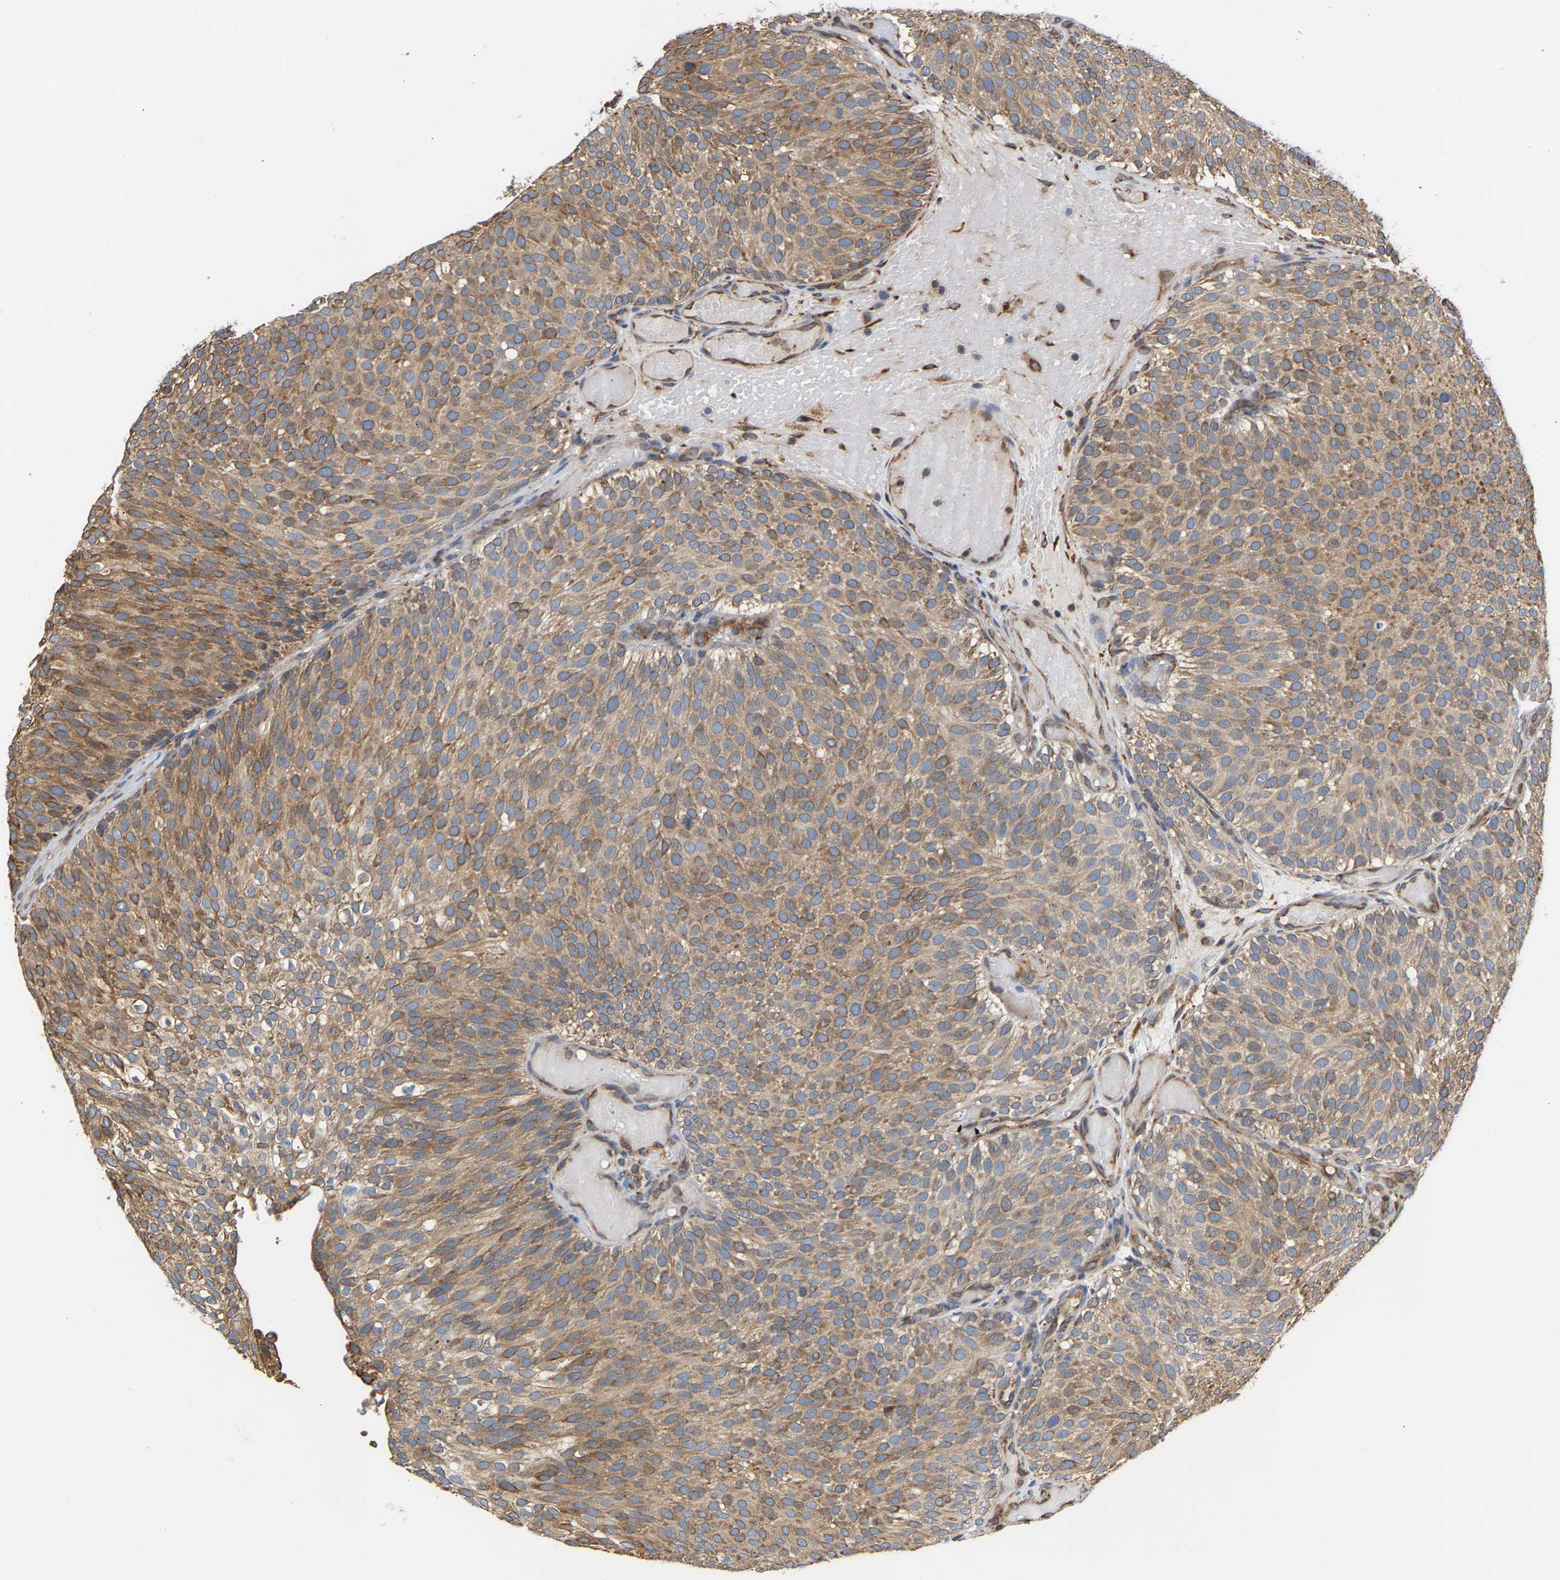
{"staining": {"intensity": "moderate", "quantity": ">75%", "location": "cytoplasmic/membranous"}, "tissue": "urothelial cancer", "cell_type": "Tumor cells", "image_type": "cancer", "snomed": [{"axis": "morphology", "description": "Urothelial carcinoma, Low grade"}, {"axis": "topography", "description": "Urinary bladder"}], "caption": "The immunohistochemical stain labels moderate cytoplasmic/membranous staining in tumor cells of urothelial cancer tissue.", "gene": "ARAP1", "patient": {"sex": "male", "age": 78}}